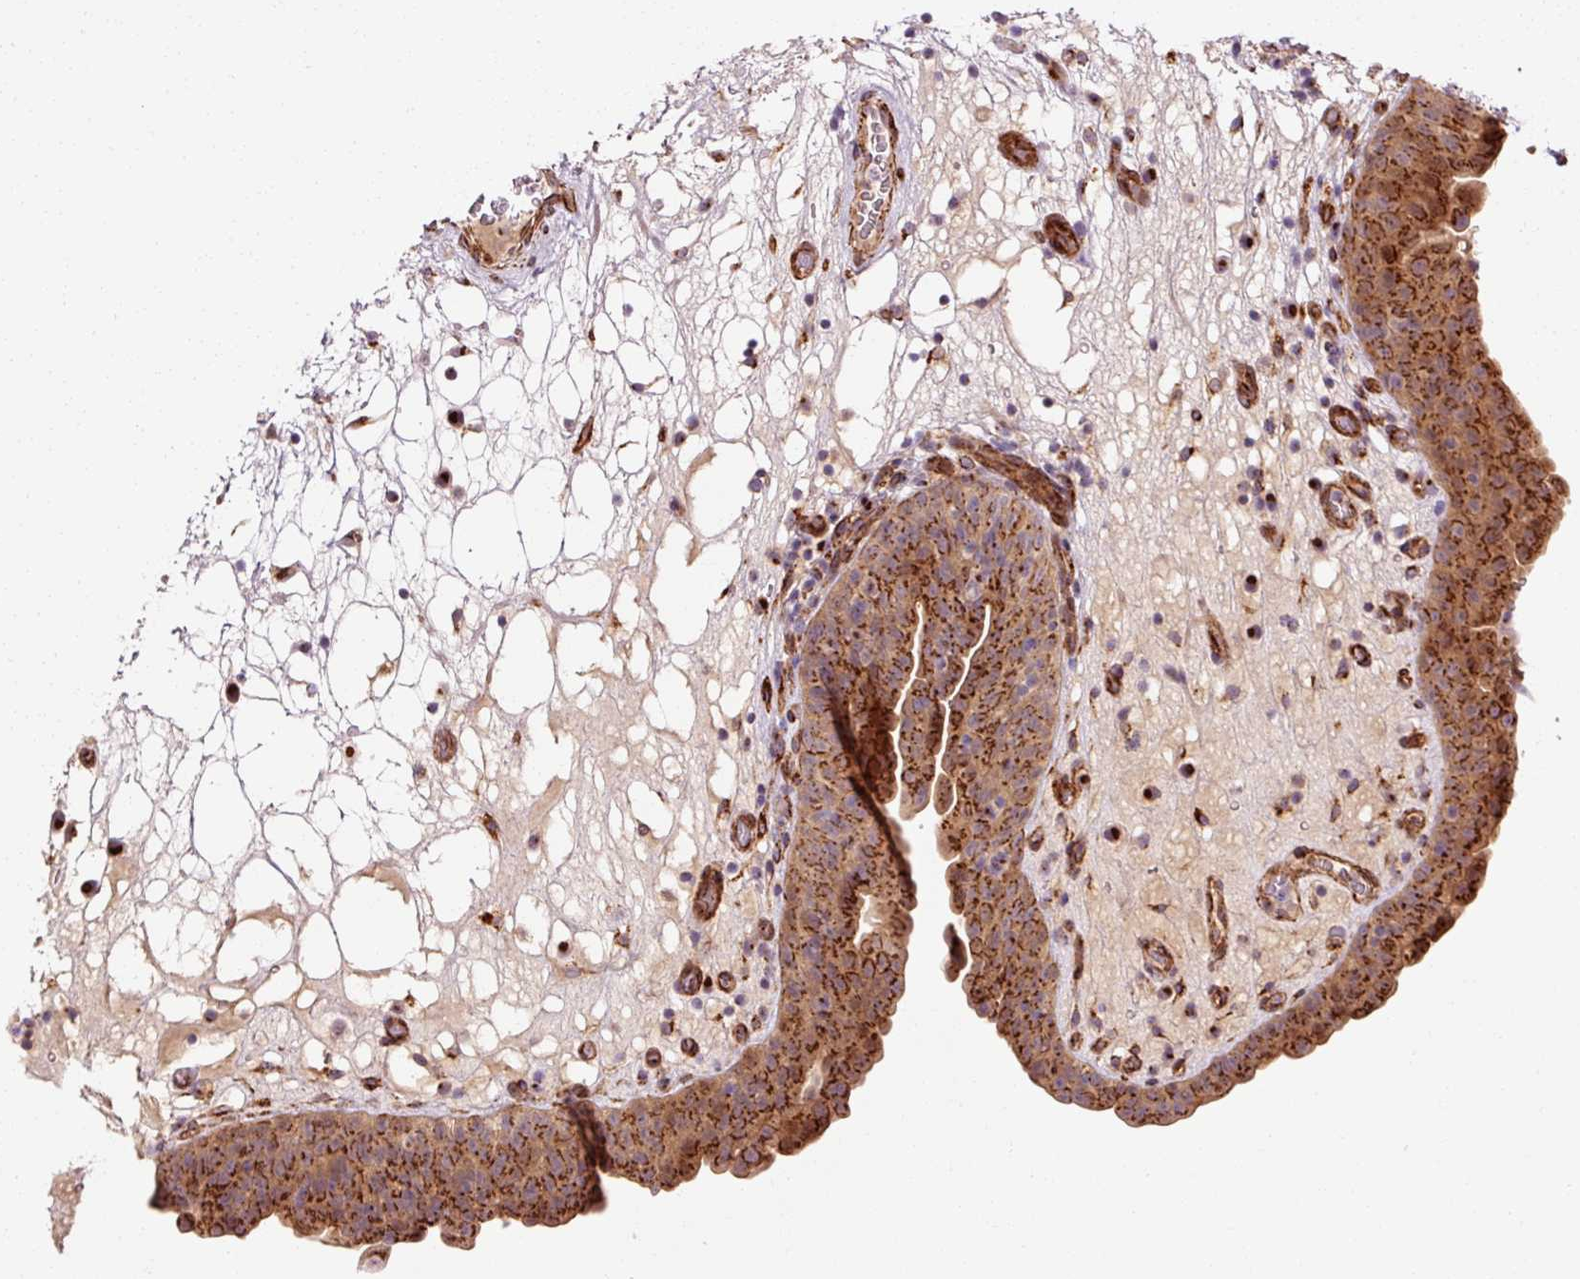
{"staining": {"intensity": "strong", "quantity": ">75%", "location": "cytoplasmic/membranous"}, "tissue": "urinary bladder", "cell_type": "Urothelial cells", "image_type": "normal", "snomed": [{"axis": "morphology", "description": "Normal tissue, NOS"}, {"axis": "topography", "description": "Urinary bladder"}], "caption": "Immunohistochemistry histopathology image of benign urinary bladder: urinary bladder stained using IHC reveals high levels of strong protein expression localized specifically in the cytoplasmic/membranous of urothelial cells, appearing as a cytoplasmic/membranous brown color.", "gene": "LIMK2", "patient": {"sex": "male", "age": 71}}